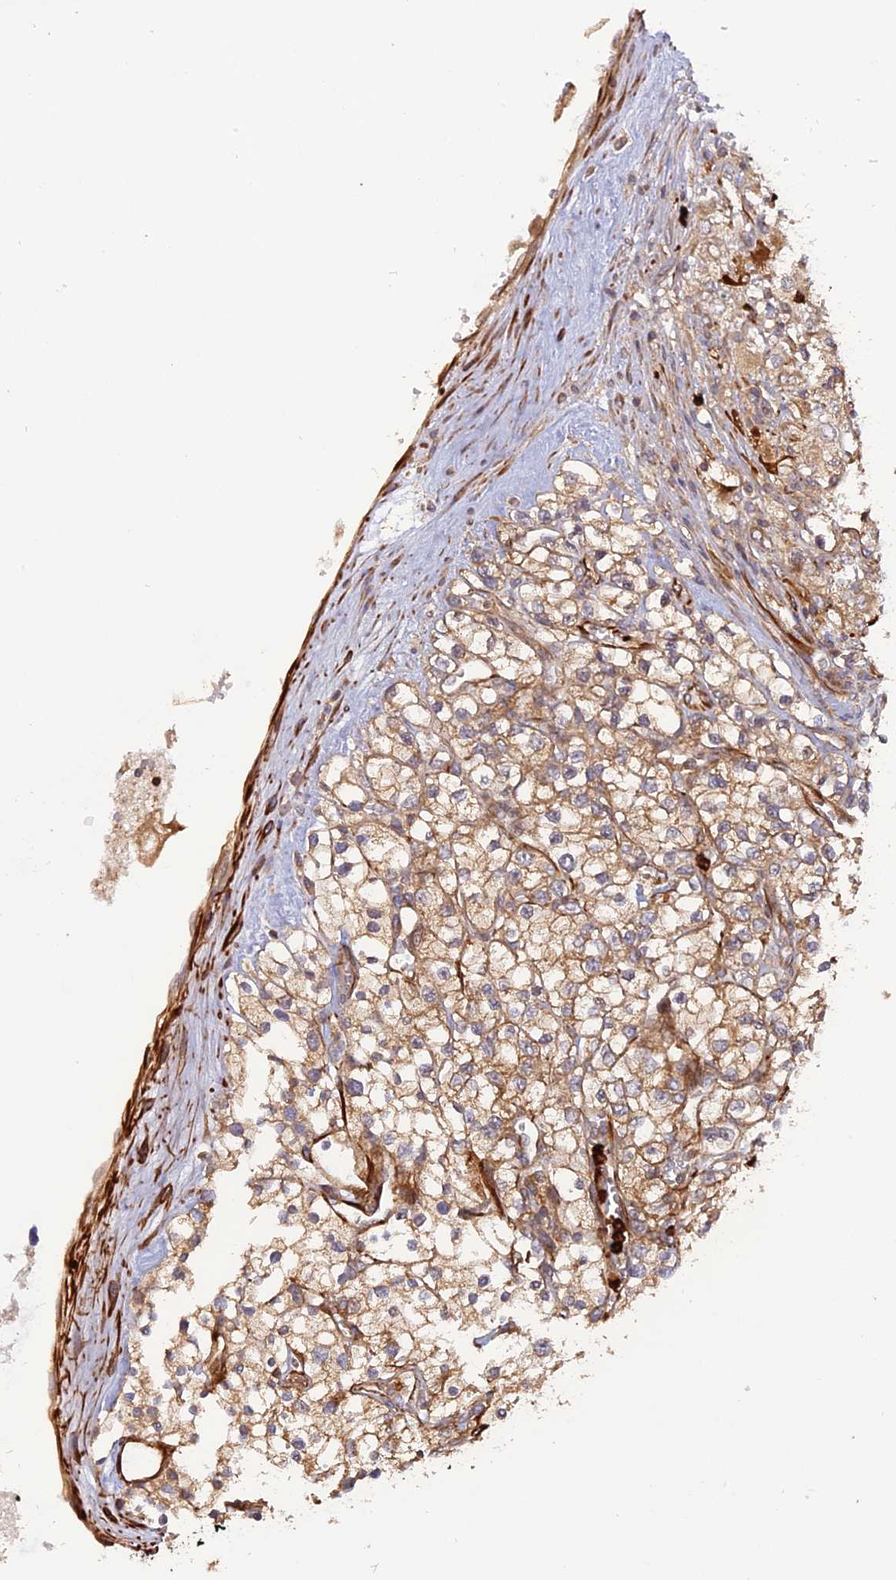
{"staining": {"intensity": "moderate", "quantity": "25%-75%", "location": "cytoplasmic/membranous"}, "tissue": "renal cancer", "cell_type": "Tumor cells", "image_type": "cancer", "snomed": [{"axis": "morphology", "description": "Adenocarcinoma, NOS"}, {"axis": "topography", "description": "Kidney"}], "caption": "Moderate cytoplasmic/membranous protein staining is seen in approximately 25%-75% of tumor cells in renal cancer (adenocarcinoma).", "gene": "PHLDB3", "patient": {"sex": "male", "age": 80}}